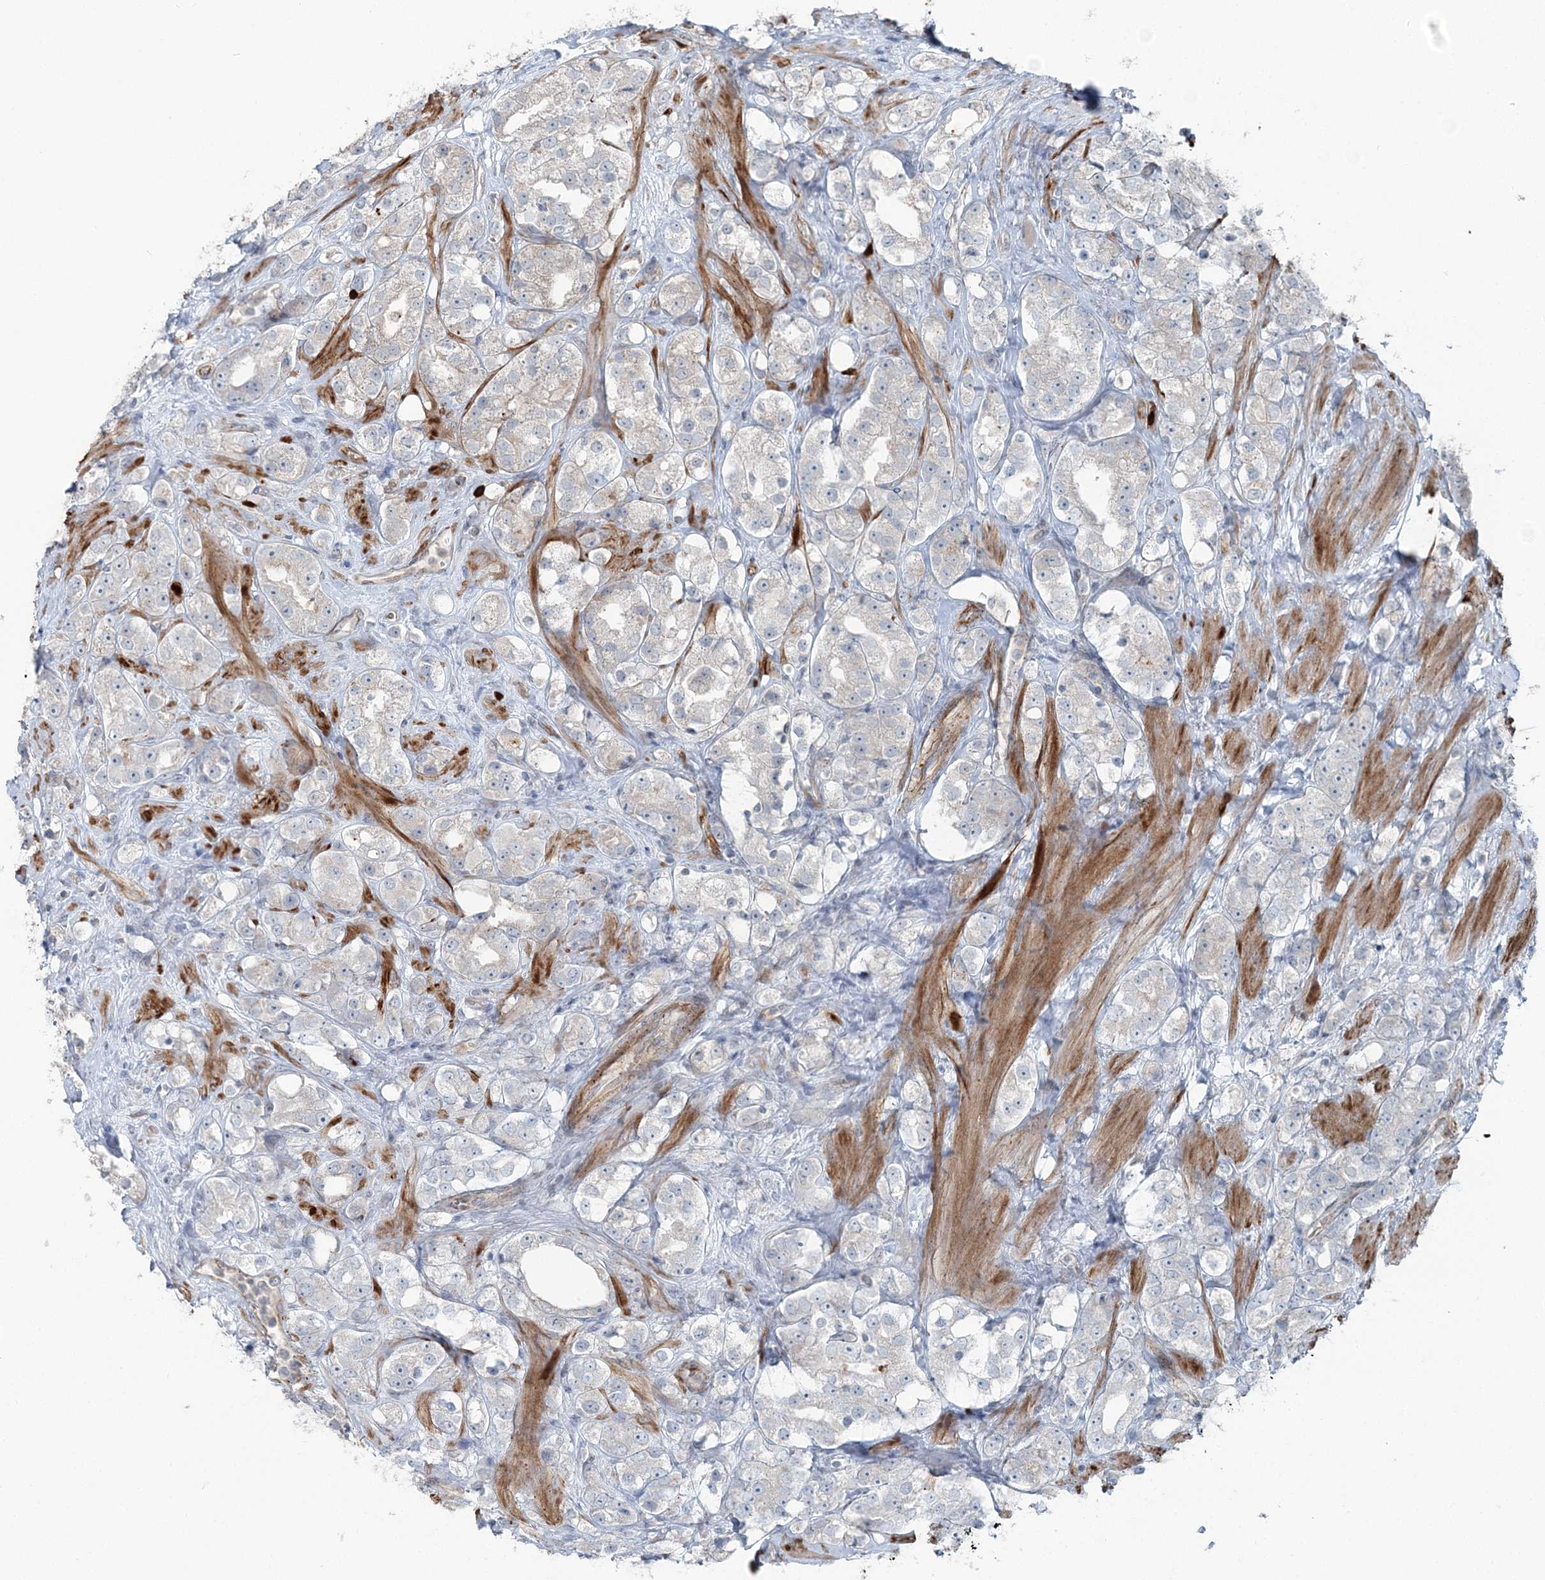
{"staining": {"intensity": "negative", "quantity": "none", "location": "none"}, "tissue": "prostate cancer", "cell_type": "Tumor cells", "image_type": "cancer", "snomed": [{"axis": "morphology", "description": "Adenocarcinoma, NOS"}, {"axis": "topography", "description": "Prostate"}], "caption": "This photomicrograph is of prostate cancer (adenocarcinoma) stained with immunohistochemistry to label a protein in brown with the nuclei are counter-stained blue. There is no staining in tumor cells.", "gene": "FBXL17", "patient": {"sex": "male", "age": 79}}